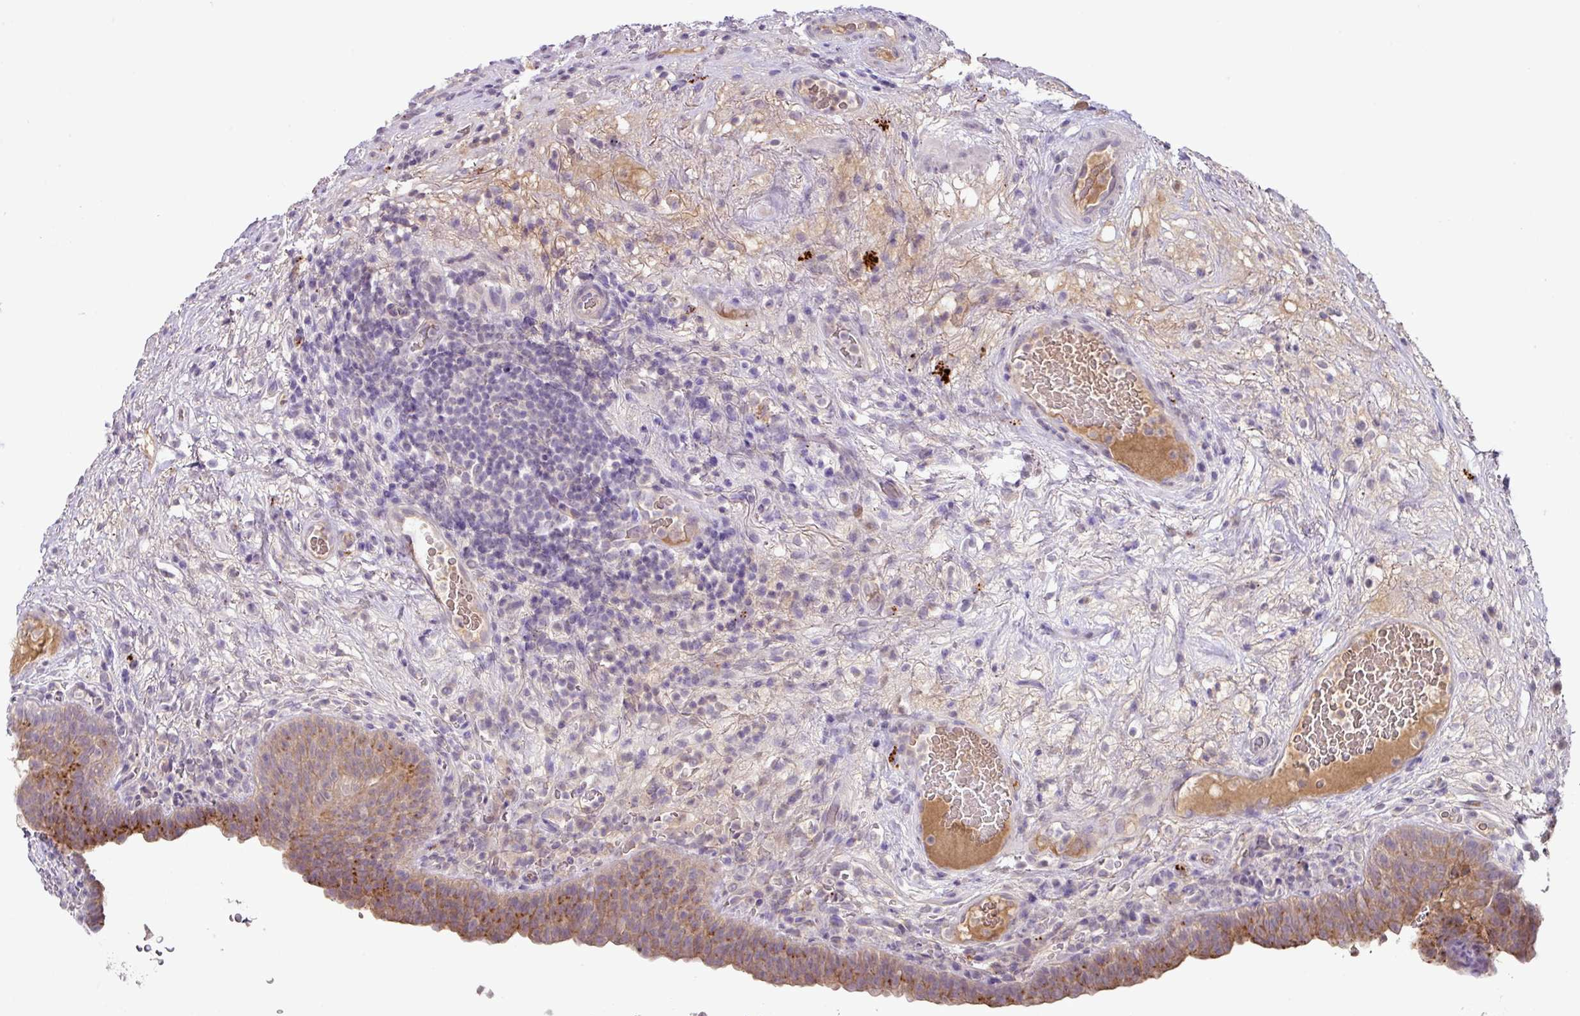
{"staining": {"intensity": "moderate", "quantity": "<25%", "location": "cytoplasmic/membranous"}, "tissue": "urinary bladder", "cell_type": "Urothelial cells", "image_type": "normal", "snomed": [{"axis": "morphology", "description": "Normal tissue, NOS"}, {"axis": "topography", "description": "Urinary bladder"}], "caption": "Immunohistochemical staining of normal urinary bladder demonstrates low levels of moderate cytoplasmic/membranous staining in about <25% of urothelial cells. (DAB IHC with brightfield microscopy, high magnification).", "gene": "PLEKHH3", "patient": {"sex": "male", "age": 71}}